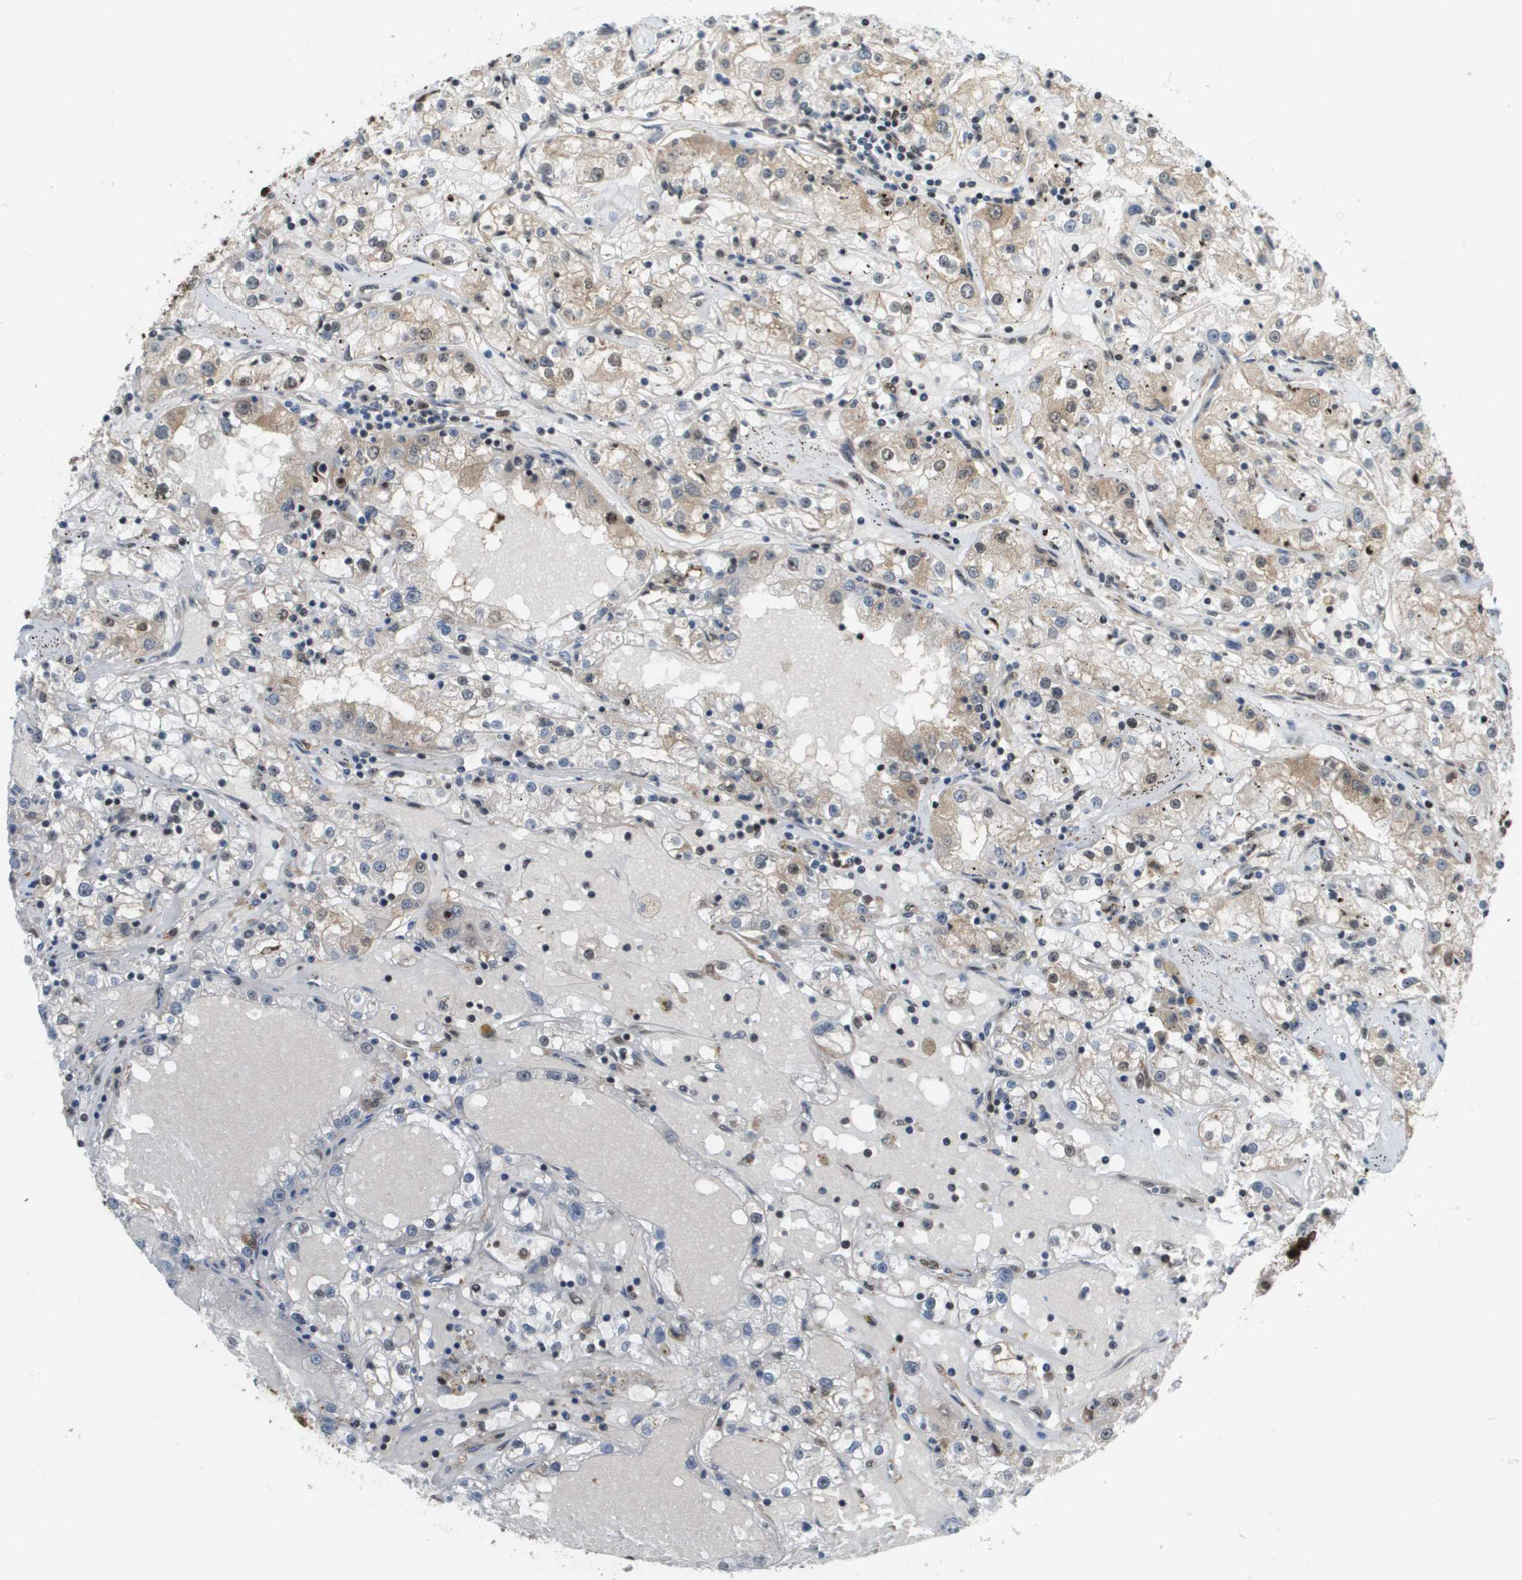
{"staining": {"intensity": "weak", "quantity": "<25%", "location": "cytoplasmic/membranous,nuclear"}, "tissue": "renal cancer", "cell_type": "Tumor cells", "image_type": "cancer", "snomed": [{"axis": "morphology", "description": "Adenocarcinoma, NOS"}, {"axis": "topography", "description": "Kidney"}], "caption": "Immunohistochemistry of human renal adenocarcinoma demonstrates no expression in tumor cells. (Immunohistochemistry (ihc), brightfield microscopy, high magnification).", "gene": "PRCC", "patient": {"sex": "male", "age": 56}}